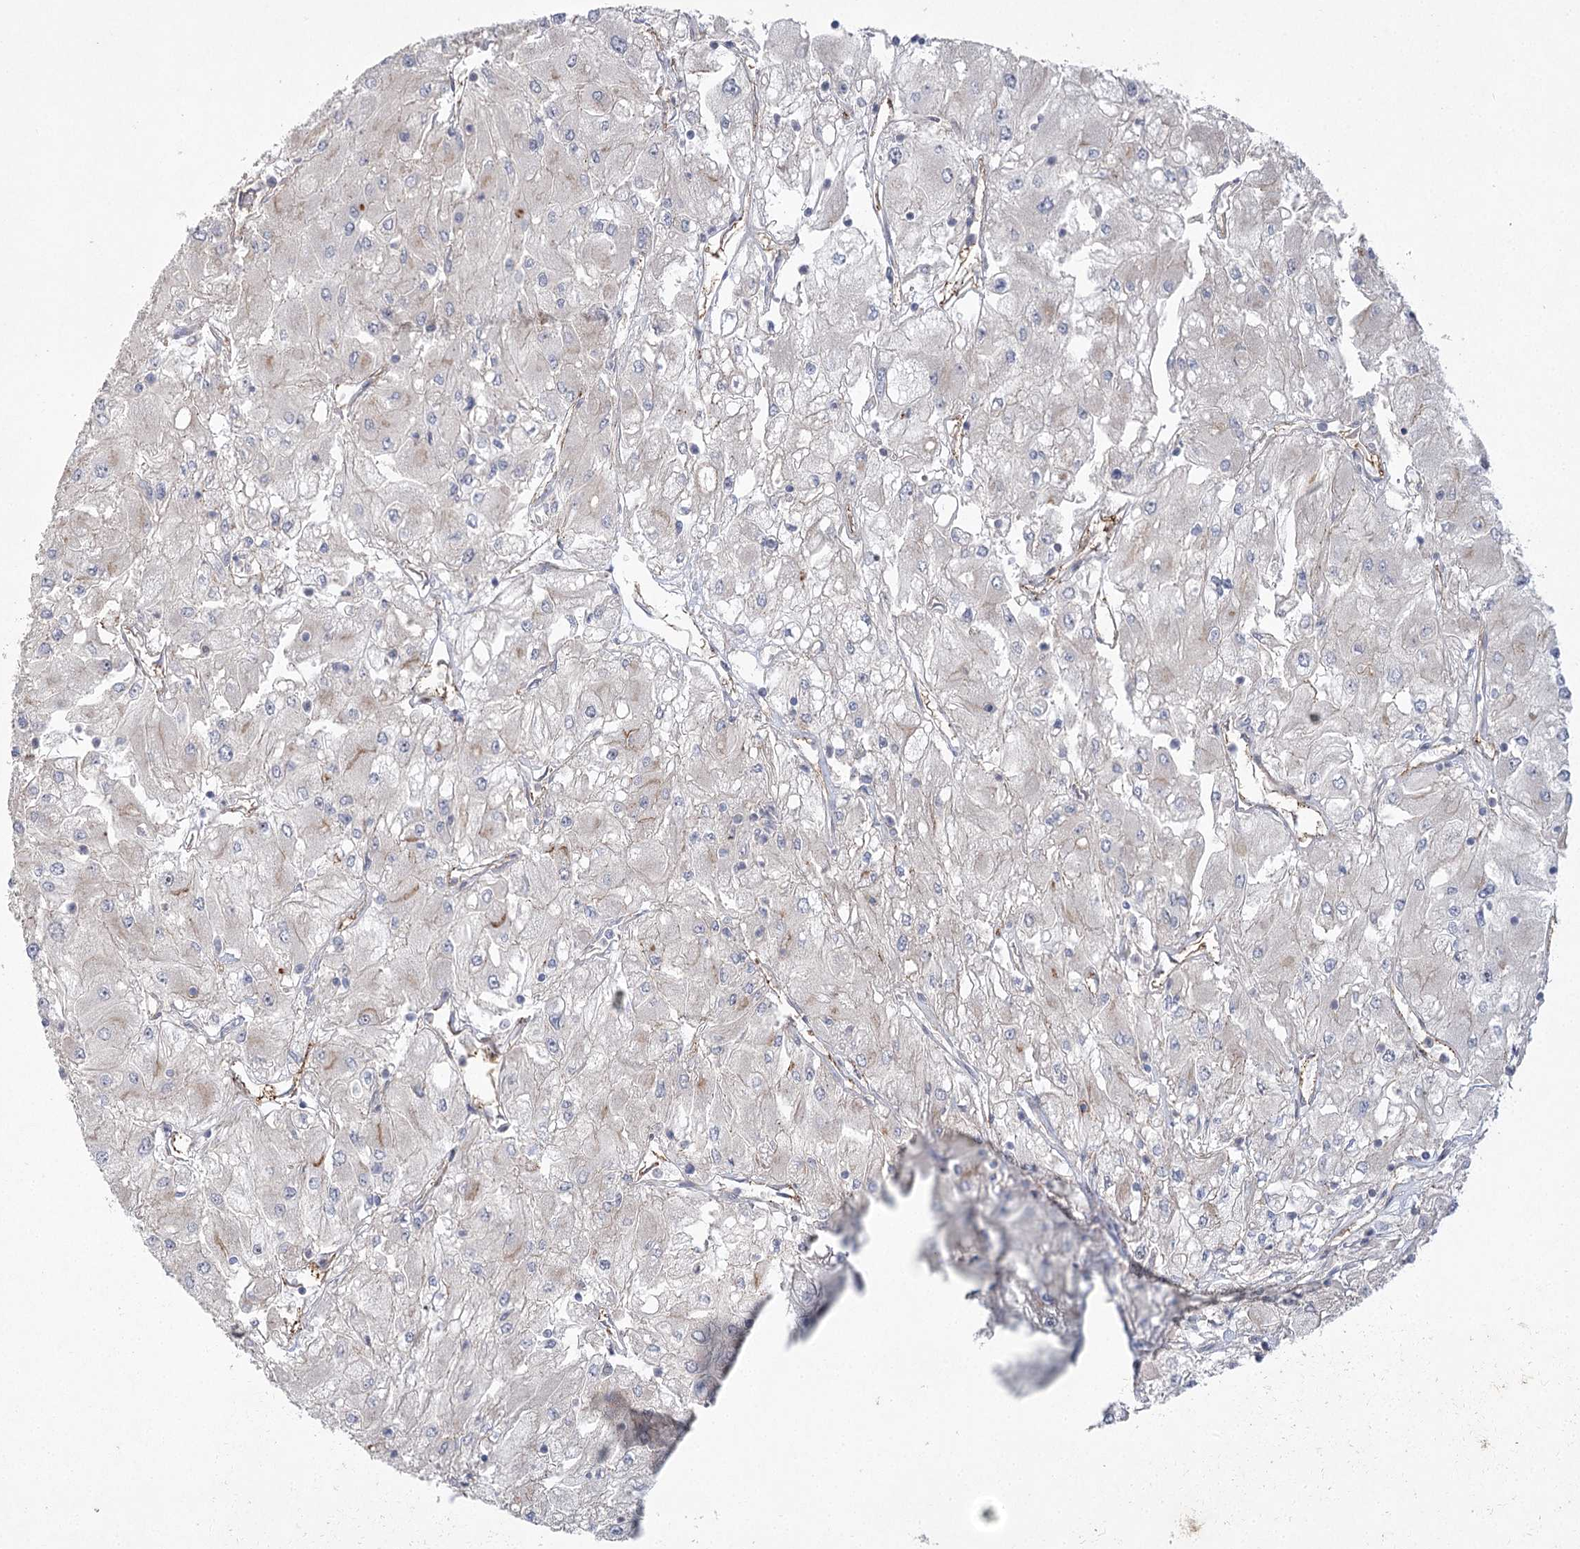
{"staining": {"intensity": "negative", "quantity": "none", "location": "none"}, "tissue": "renal cancer", "cell_type": "Tumor cells", "image_type": "cancer", "snomed": [{"axis": "morphology", "description": "Adenocarcinoma, NOS"}, {"axis": "topography", "description": "Kidney"}], "caption": "The photomicrograph shows no staining of tumor cells in renal cancer.", "gene": "AMTN", "patient": {"sex": "male", "age": 80}}